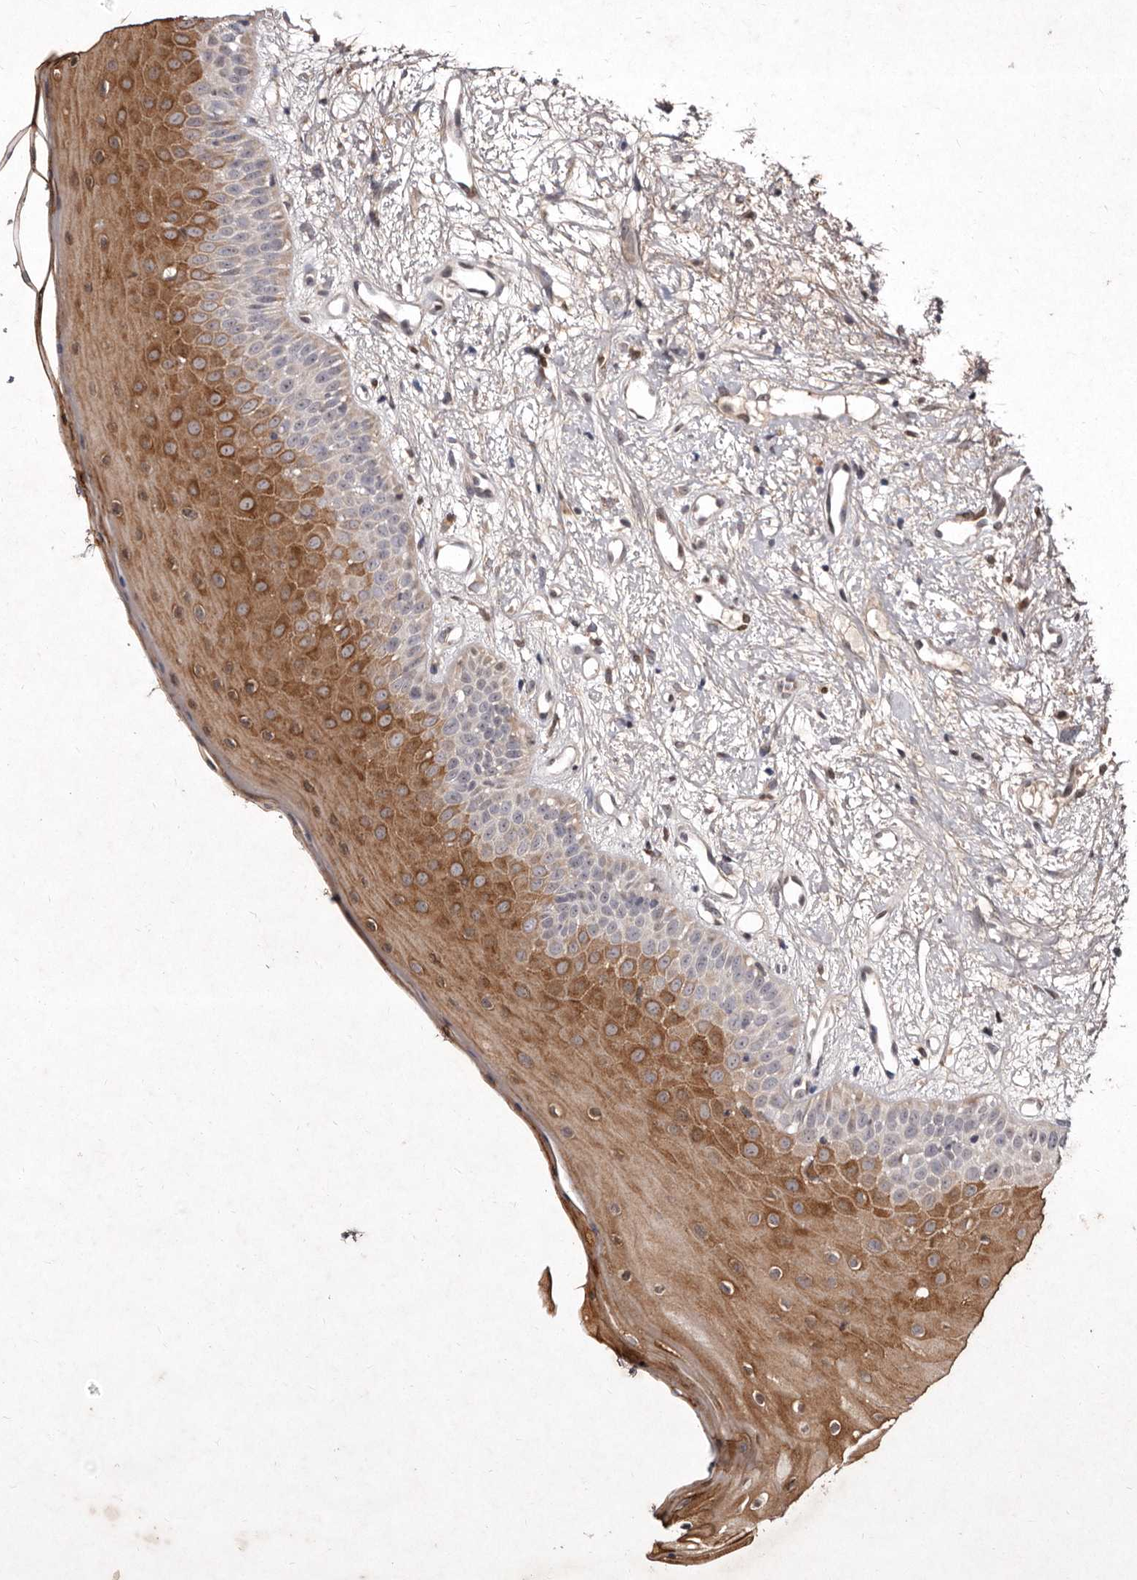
{"staining": {"intensity": "strong", "quantity": "25%-75%", "location": "cytoplasmic/membranous"}, "tissue": "oral mucosa", "cell_type": "Squamous epithelial cells", "image_type": "normal", "snomed": [{"axis": "morphology", "description": "Normal tissue, NOS"}, {"axis": "topography", "description": "Oral tissue"}], "caption": "IHC staining of benign oral mucosa, which exhibits high levels of strong cytoplasmic/membranous staining in about 25%-75% of squamous epithelial cells indicating strong cytoplasmic/membranous protein positivity. The staining was performed using DAB (brown) for protein detection and nuclei were counterstained in hematoxylin (blue).", "gene": "FLAD1", "patient": {"sex": "female", "age": 63}}